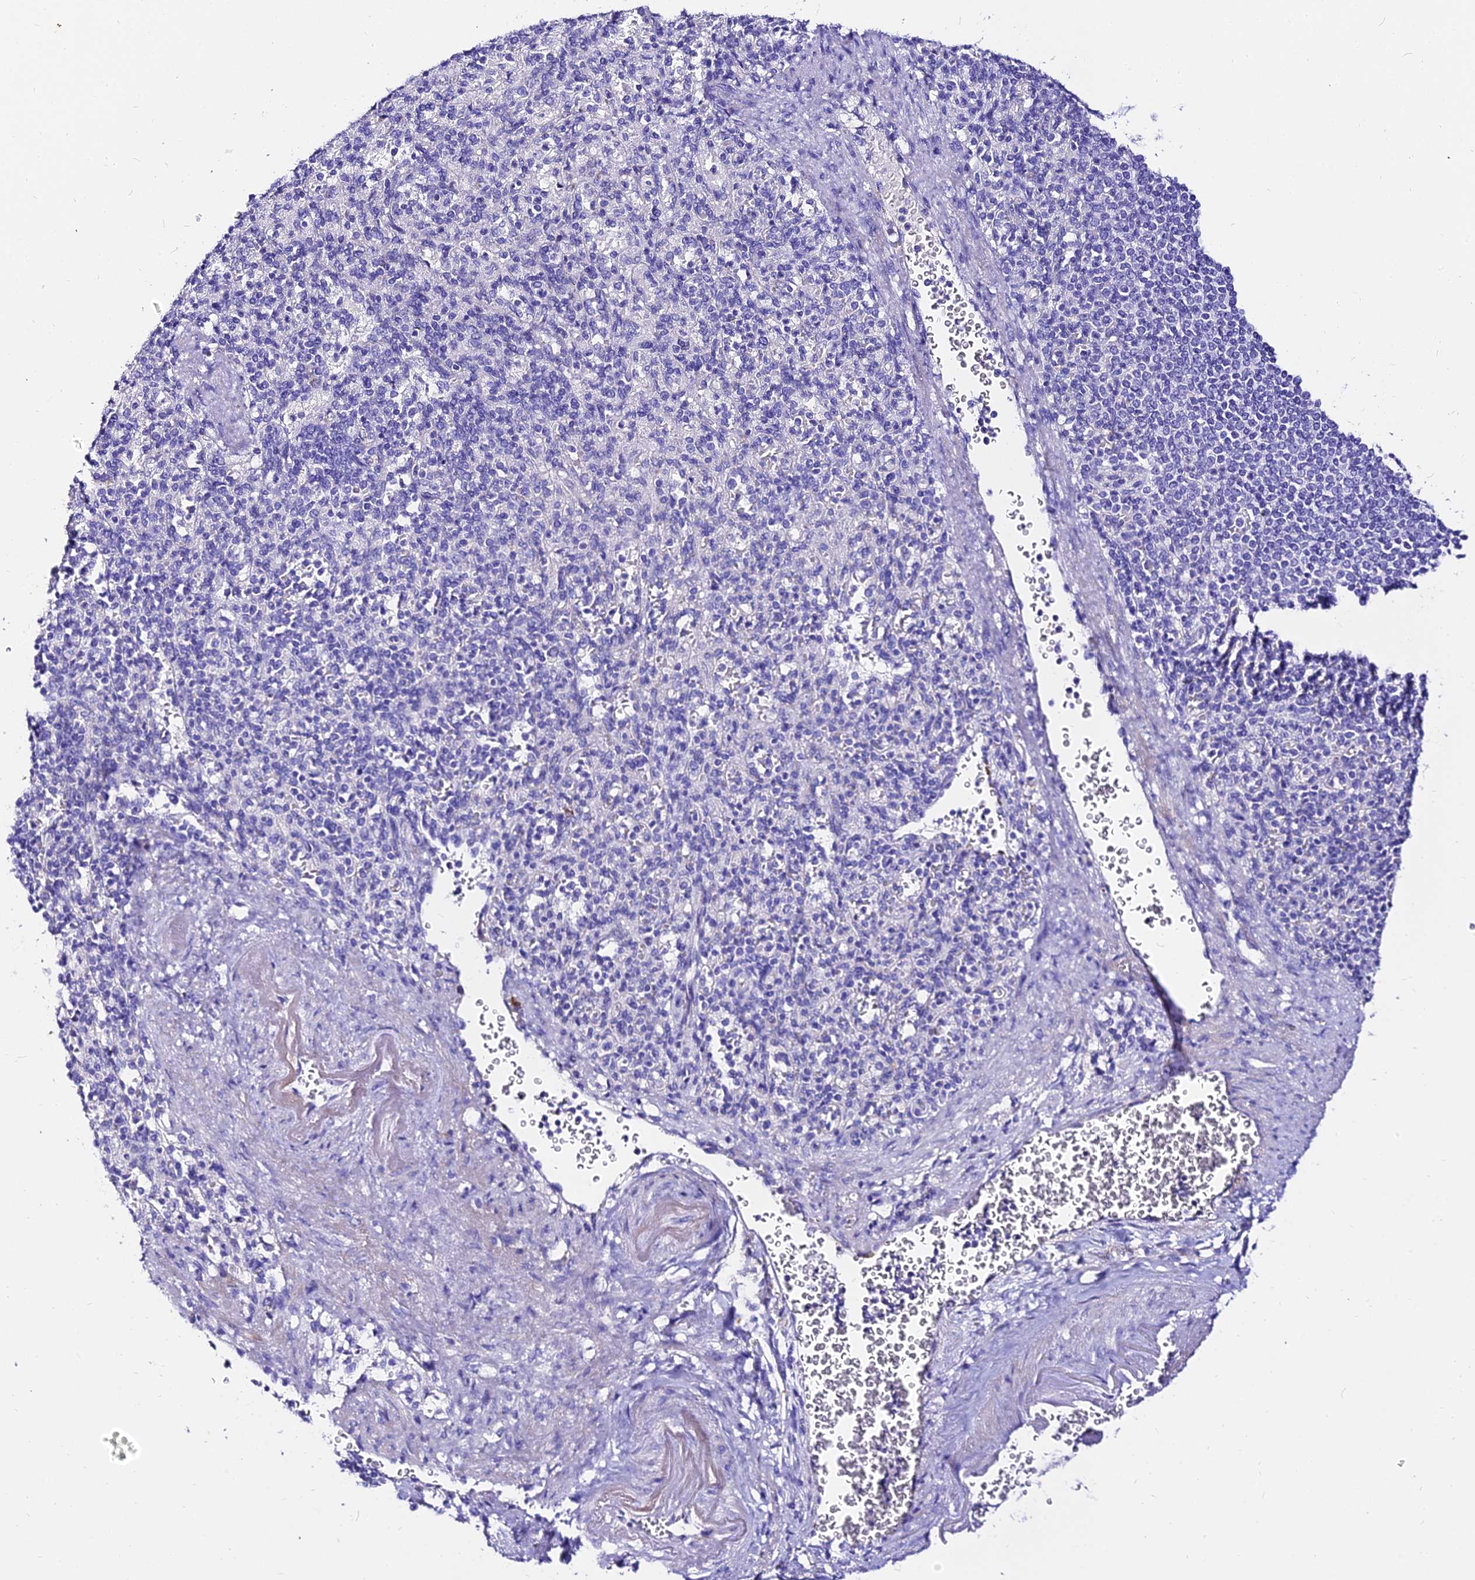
{"staining": {"intensity": "negative", "quantity": "none", "location": "none"}, "tissue": "spleen", "cell_type": "Cells in red pulp", "image_type": "normal", "snomed": [{"axis": "morphology", "description": "Normal tissue, NOS"}, {"axis": "topography", "description": "Spleen"}], "caption": "Immunohistochemistry (IHC) of benign human spleen demonstrates no positivity in cells in red pulp. Nuclei are stained in blue.", "gene": "DEFB106A", "patient": {"sex": "female", "age": 74}}